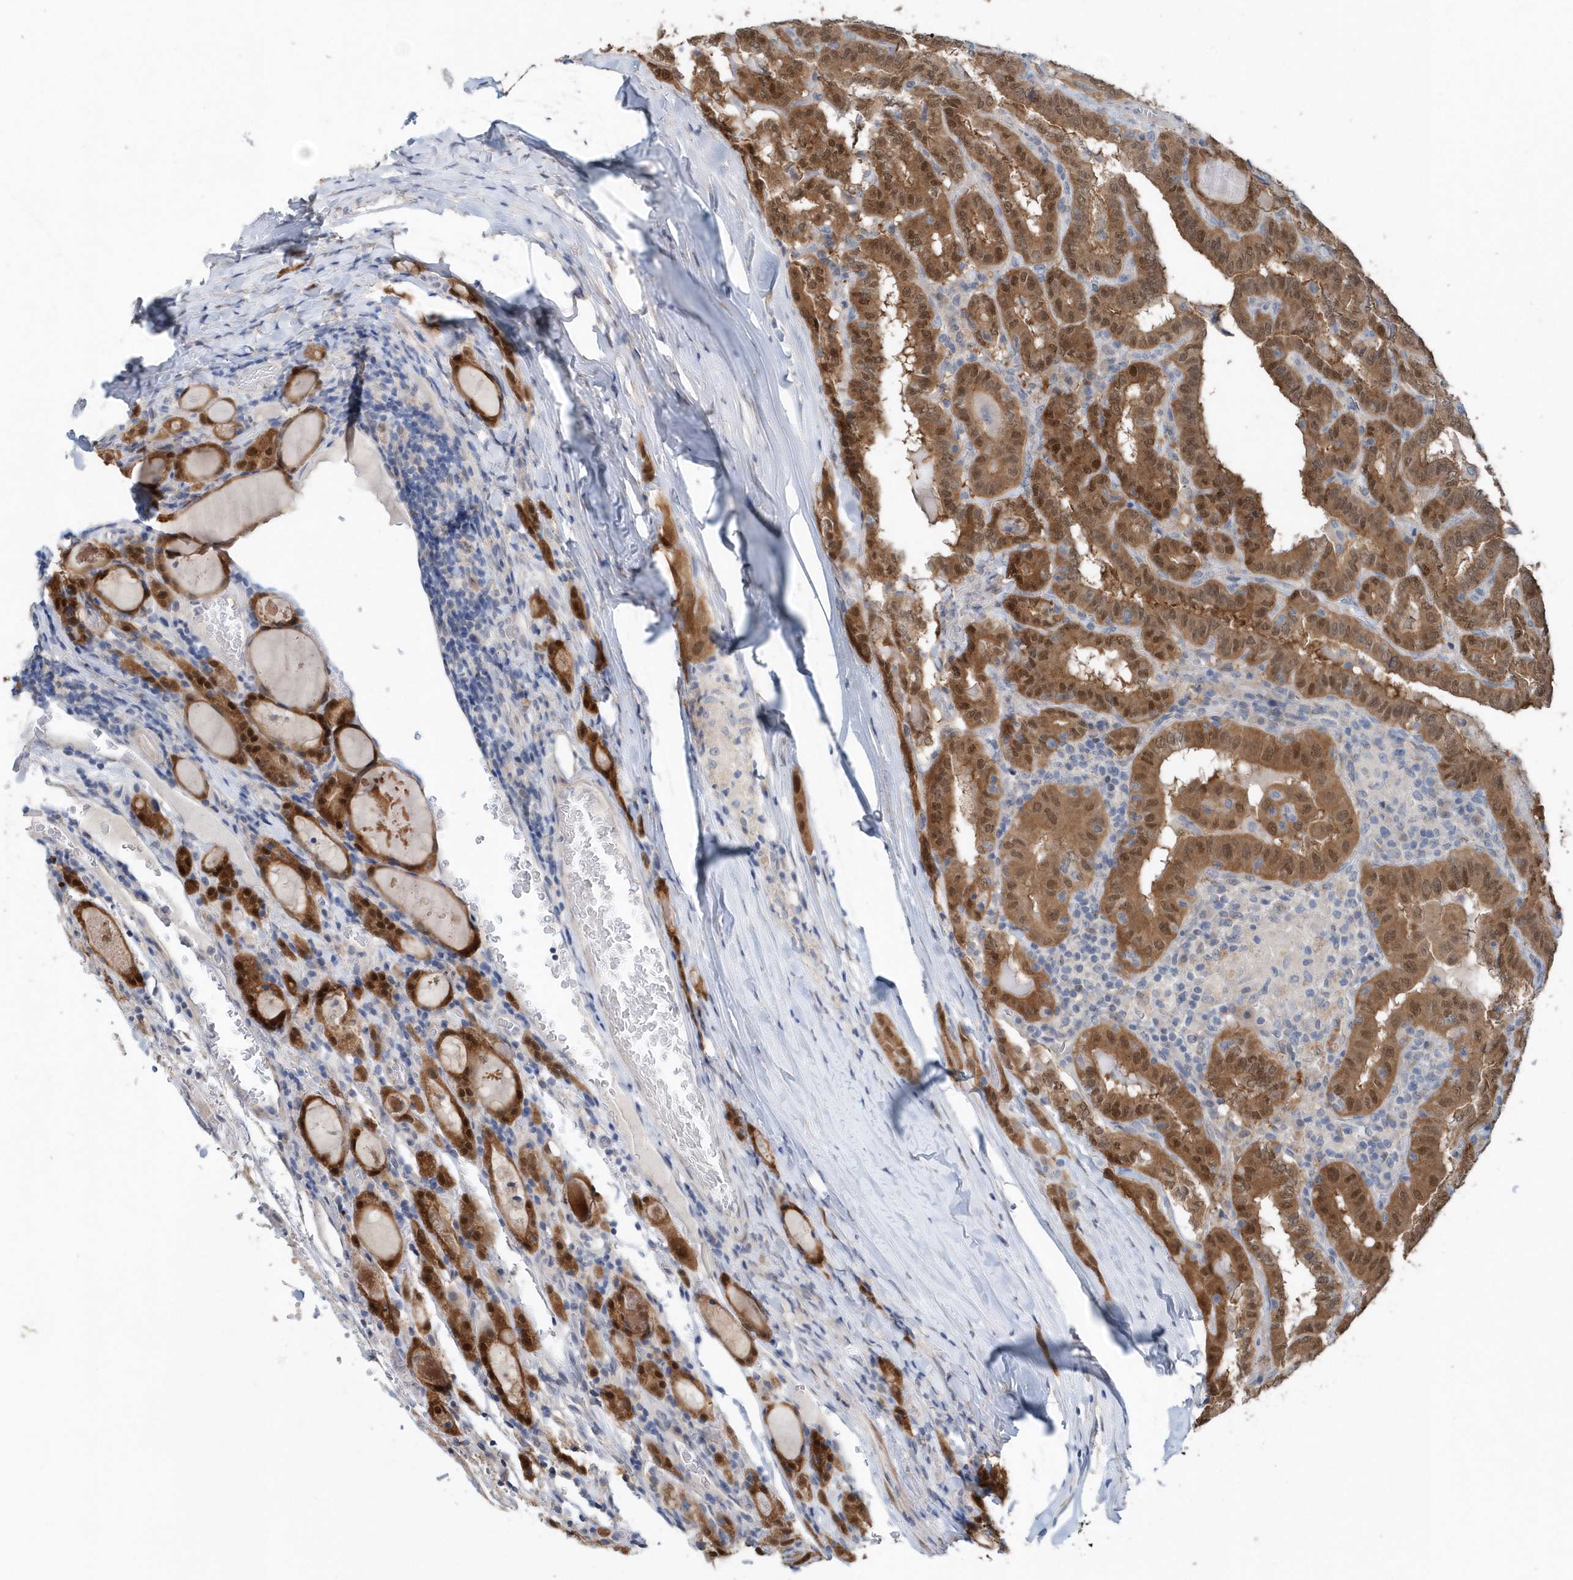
{"staining": {"intensity": "strong", "quantity": ">75%", "location": "cytoplasmic/membranous,nuclear"}, "tissue": "thyroid cancer", "cell_type": "Tumor cells", "image_type": "cancer", "snomed": [{"axis": "morphology", "description": "Papillary adenocarcinoma, NOS"}, {"axis": "topography", "description": "Thyroid gland"}], "caption": "Thyroid papillary adenocarcinoma tissue exhibits strong cytoplasmic/membranous and nuclear positivity in approximately >75% of tumor cells", "gene": "PFN2", "patient": {"sex": "female", "age": 72}}